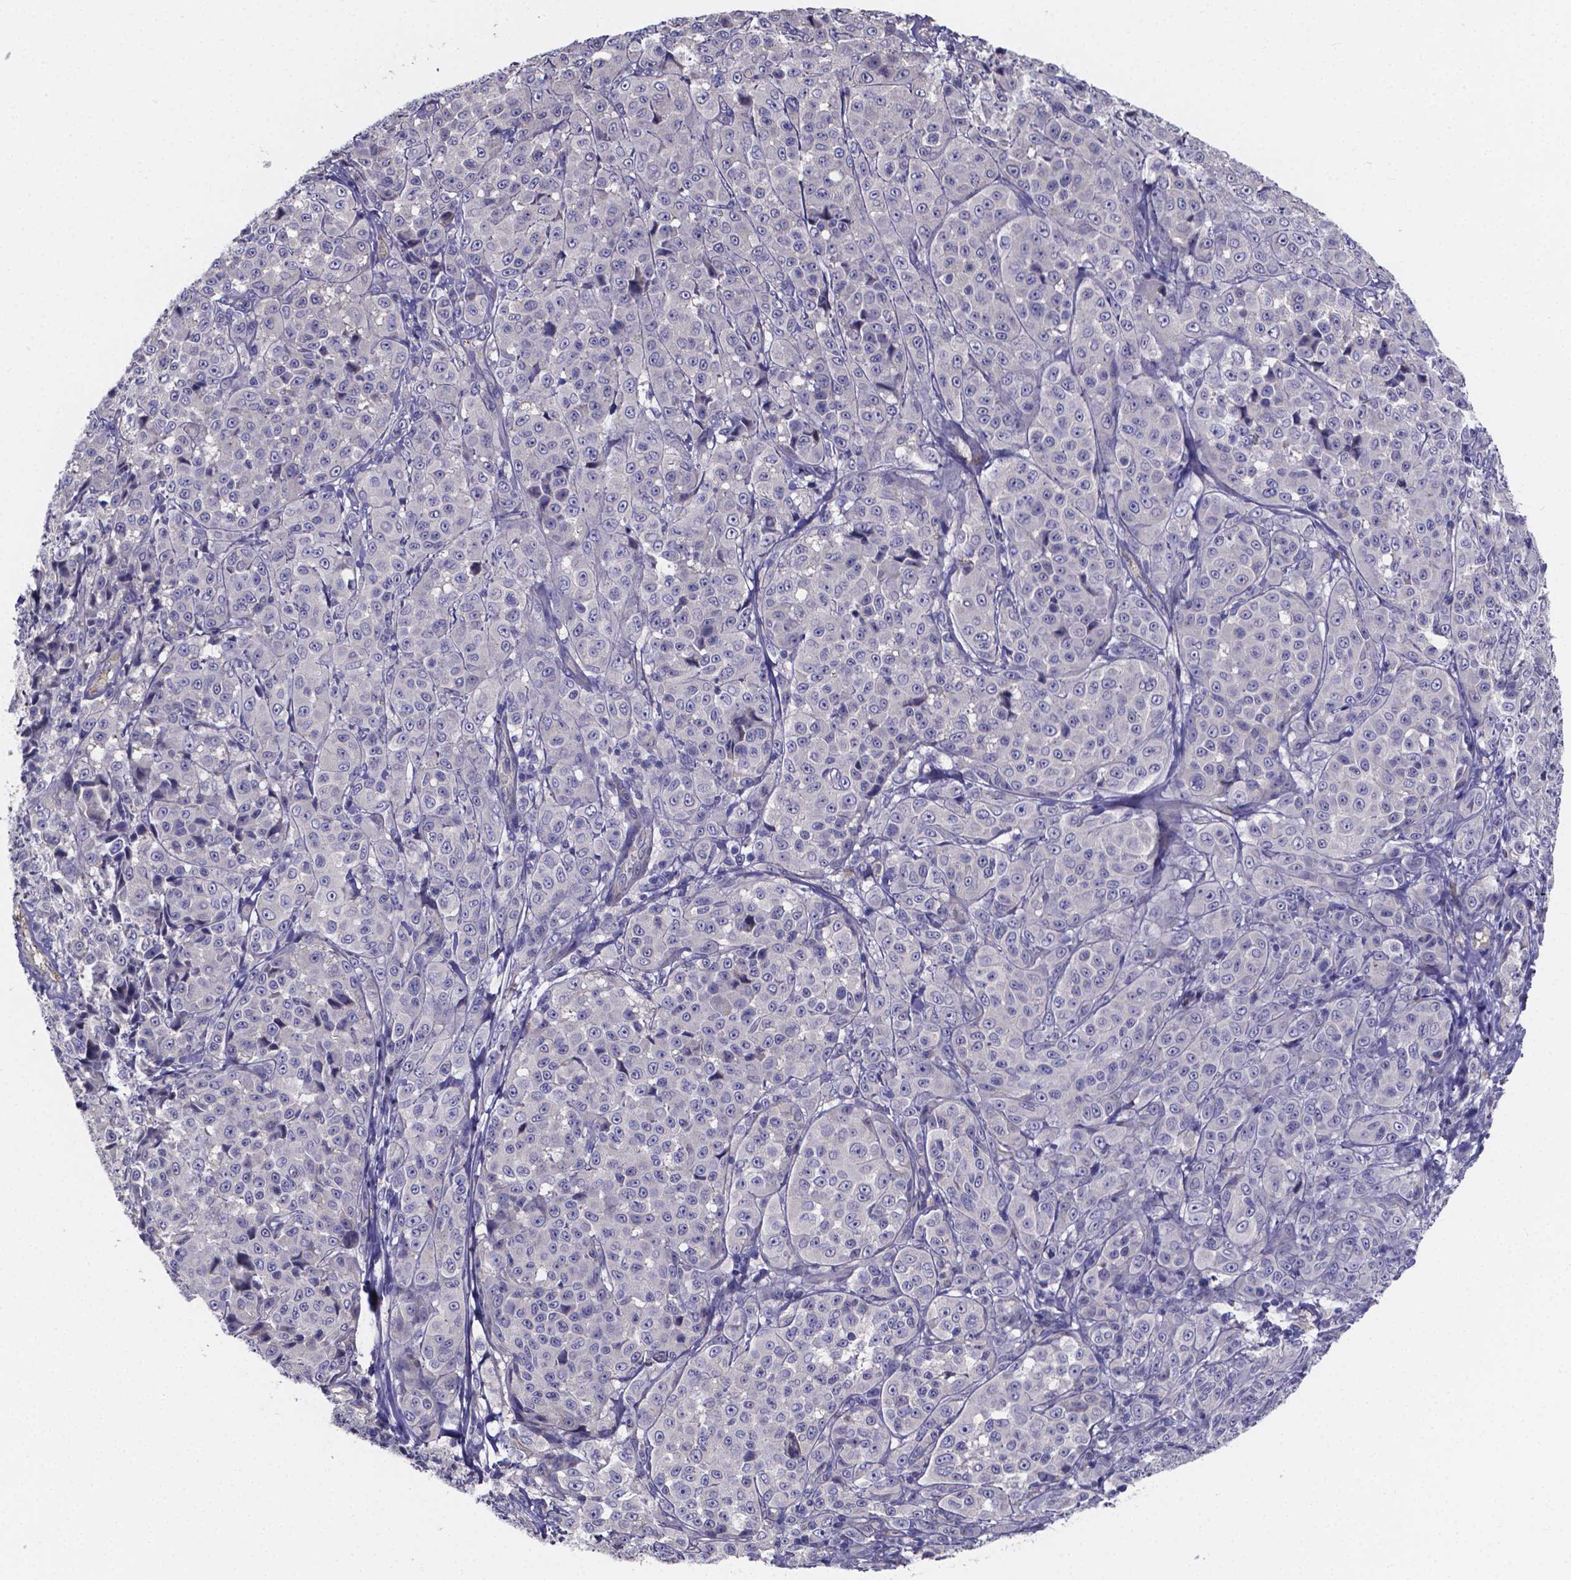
{"staining": {"intensity": "negative", "quantity": "none", "location": "none"}, "tissue": "melanoma", "cell_type": "Tumor cells", "image_type": "cancer", "snomed": [{"axis": "morphology", "description": "Malignant melanoma, NOS"}, {"axis": "topography", "description": "Skin"}], "caption": "Melanoma stained for a protein using immunohistochemistry (IHC) displays no positivity tumor cells.", "gene": "SFRP4", "patient": {"sex": "male", "age": 89}}